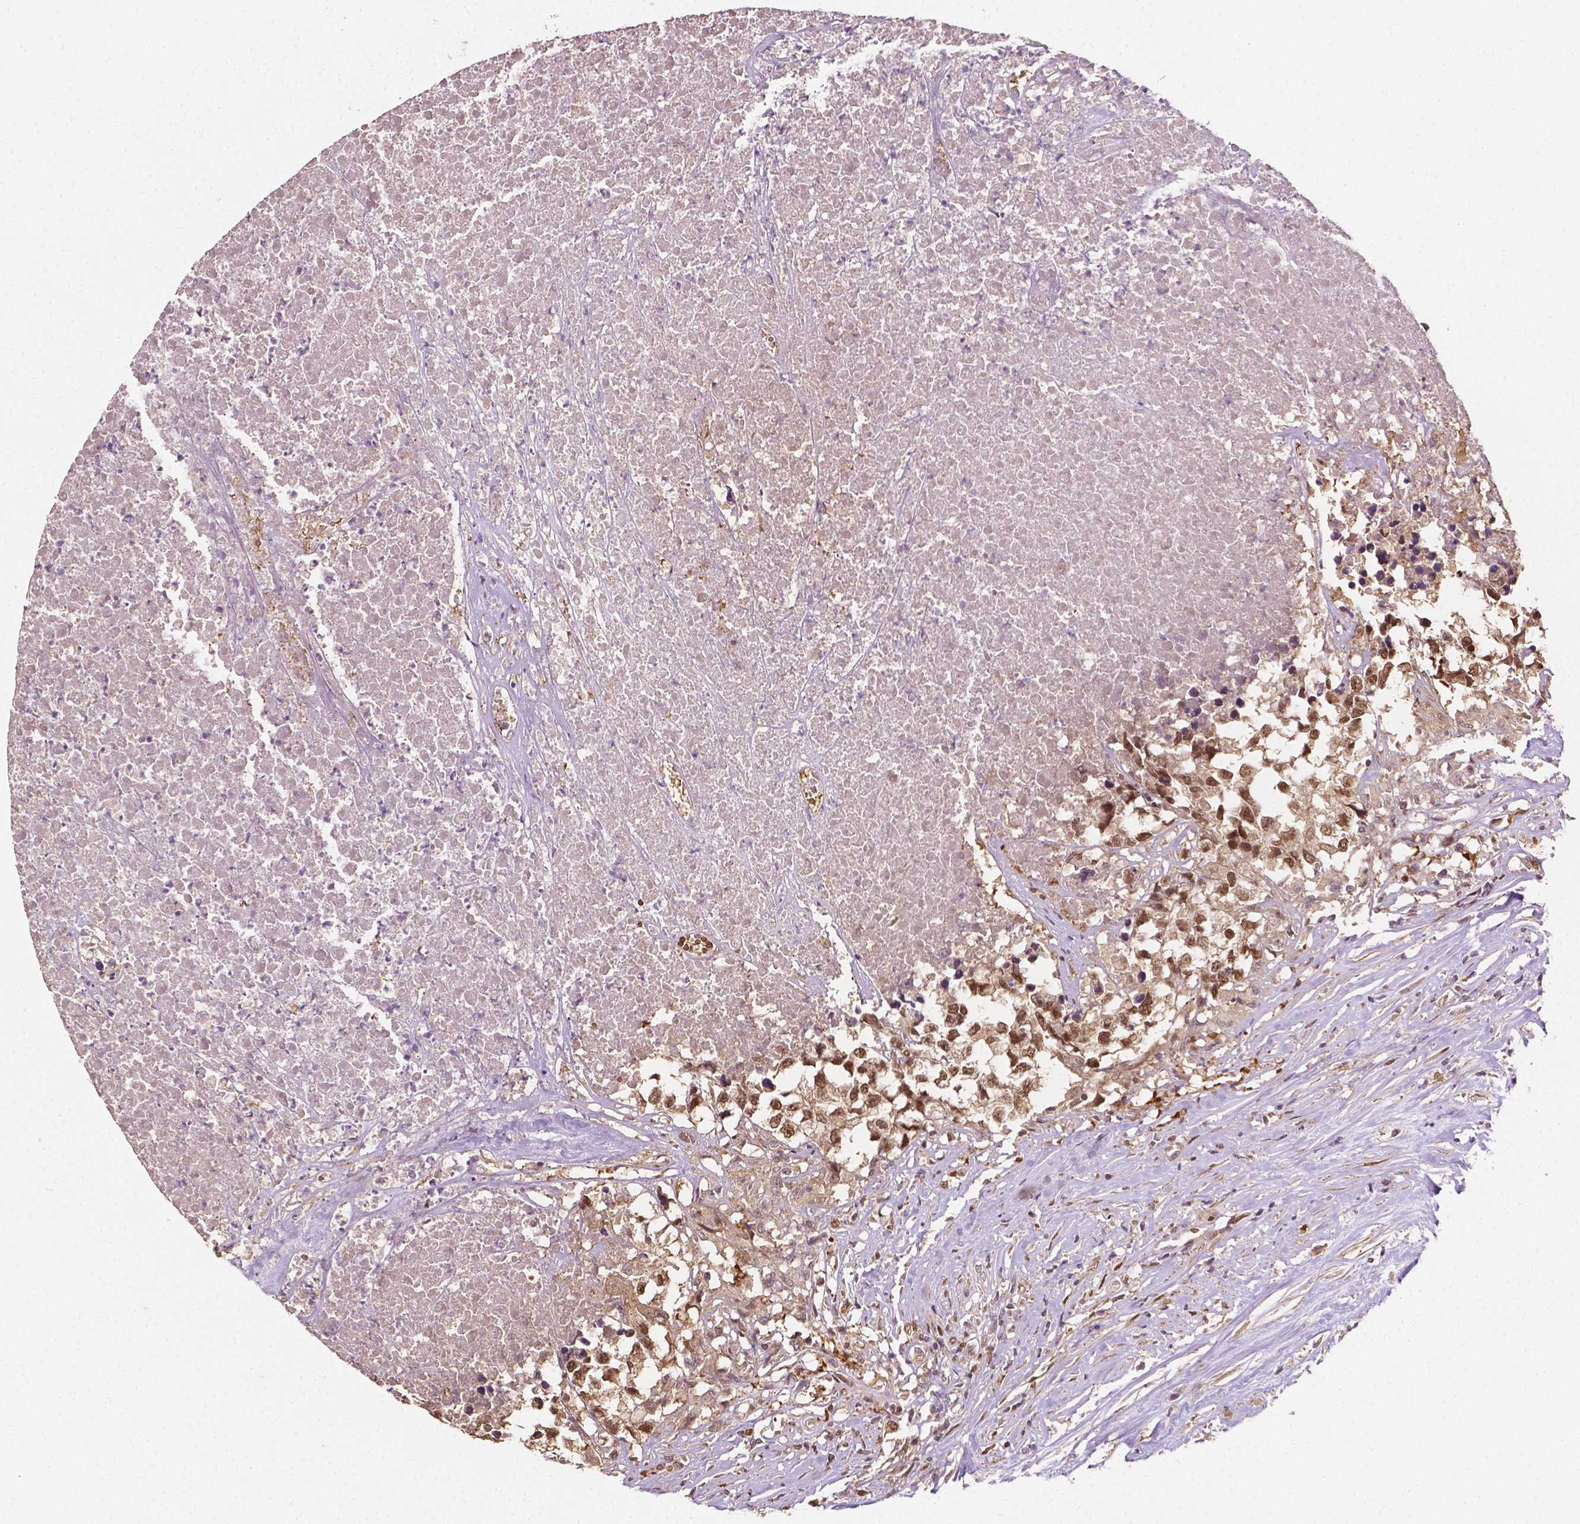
{"staining": {"intensity": "moderate", "quantity": ">75%", "location": "cytoplasmic/membranous,nuclear"}, "tissue": "testis cancer", "cell_type": "Tumor cells", "image_type": "cancer", "snomed": [{"axis": "morphology", "description": "Carcinoma, Embryonal, NOS"}, {"axis": "topography", "description": "Testis"}], "caption": "High-magnification brightfield microscopy of testis cancer stained with DAB (brown) and counterstained with hematoxylin (blue). tumor cells exhibit moderate cytoplasmic/membranous and nuclear staining is identified in approximately>75% of cells. (DAB (3,3'-diaminobenzidine) = brown stain, brightfield microscopy at high magnification).", "gene": "YAP1", "patient": {"sex": "male", "age": 83}}